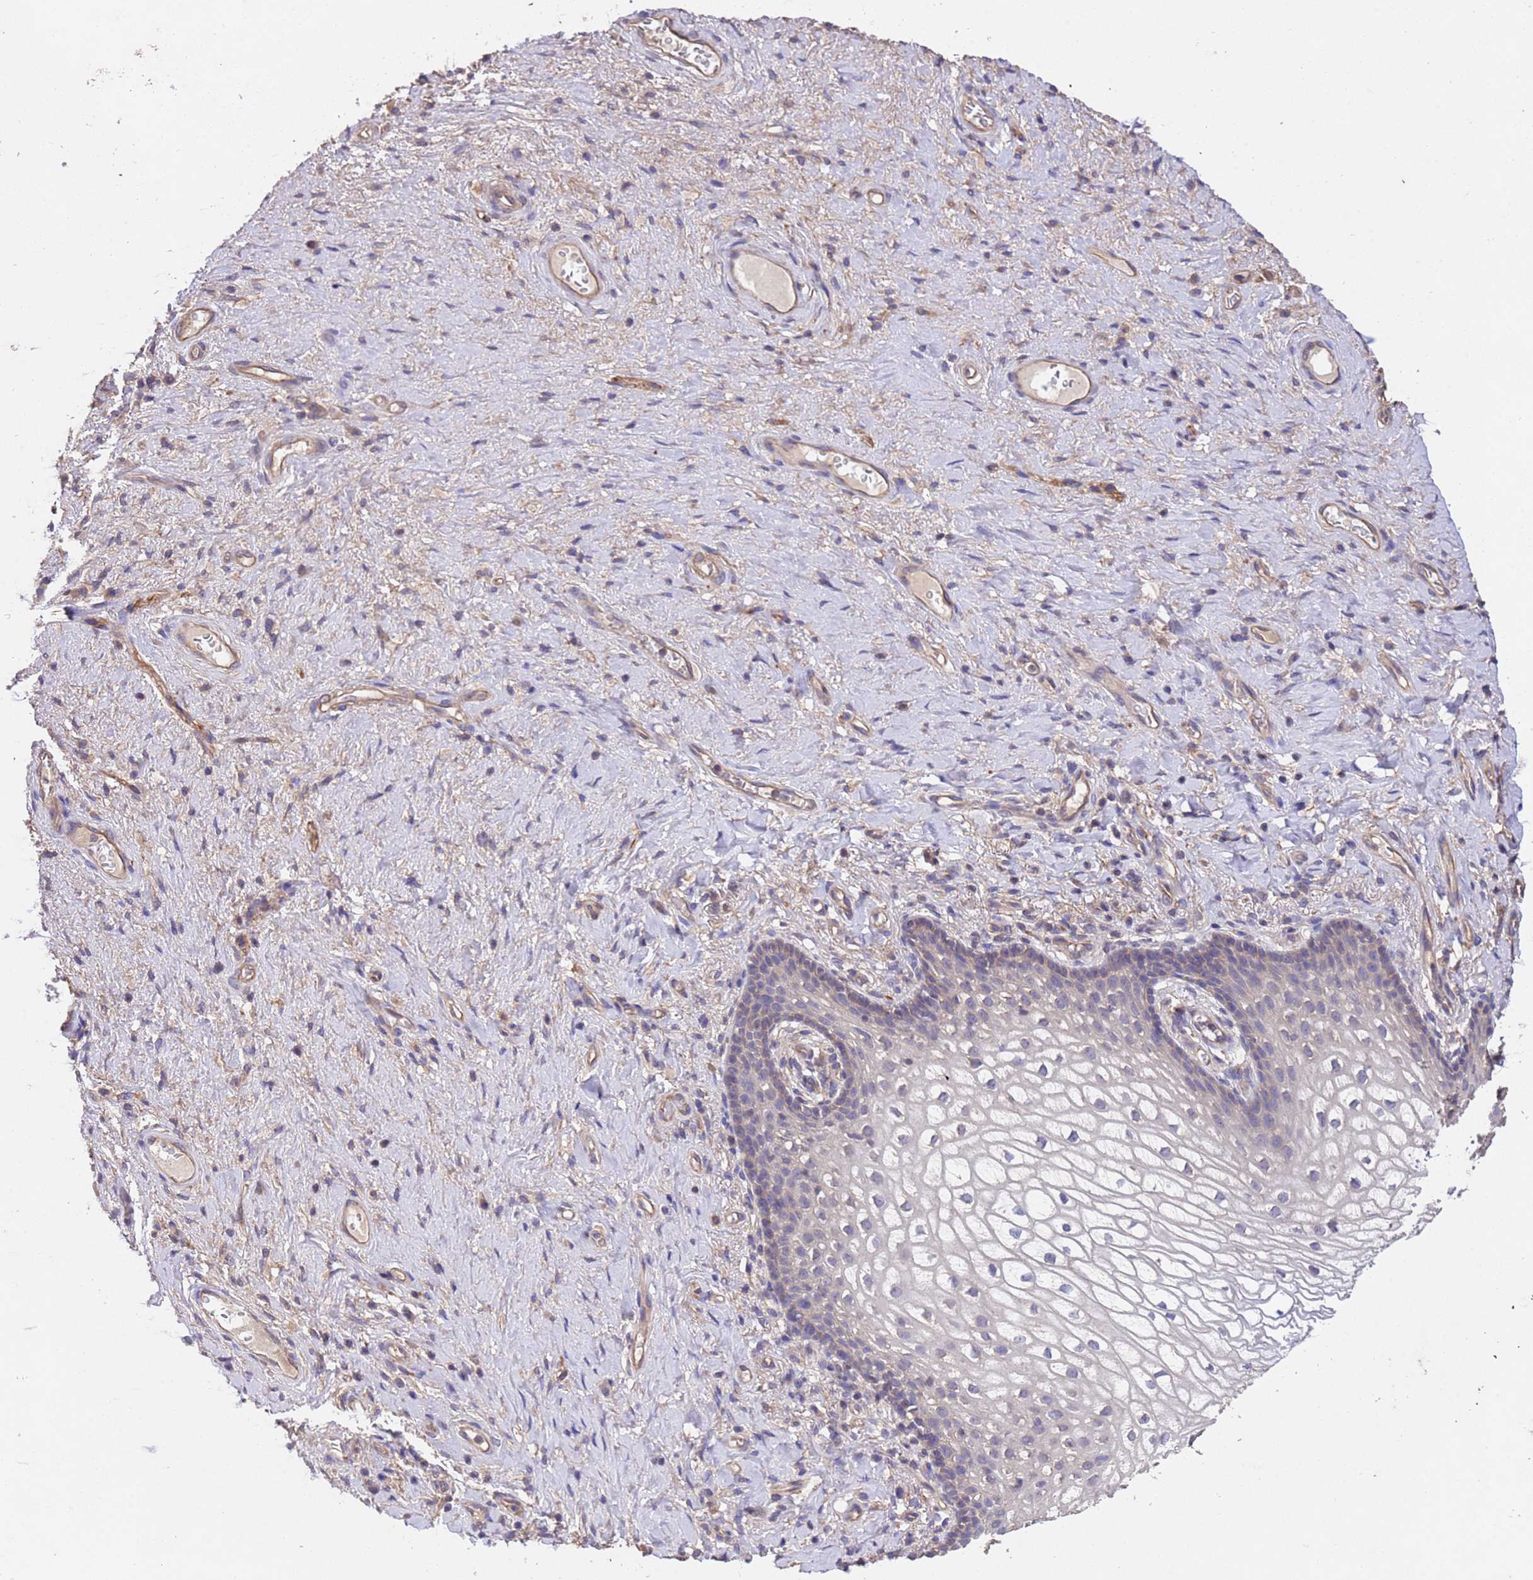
{"staining": {"intensity": "negative", "quantity": "none", "location": "none"}, "tissue": "vagina", "cell_type": "Squamous epithelial cells", "image_type": "normal", "snomed": [{"axis": "morphology", "description": "Normal tissue, NOS"}, {"axis": "topography", "description": "Vagina"}], "caption": "DAB (3,3'-diaminobenzidine) immunohistochemical staining of normal vagina displays no significant staining in squamous epithelial cells. (Stains: DAB (3,3'-diaminobenzidine) immunohistochemistry (IHC) with hematoxylin counter stain, Microscopy: brightfield microscopy at high magnification).", "gene": "MTX3", "patient": {"sex": "female", "age": 60}}